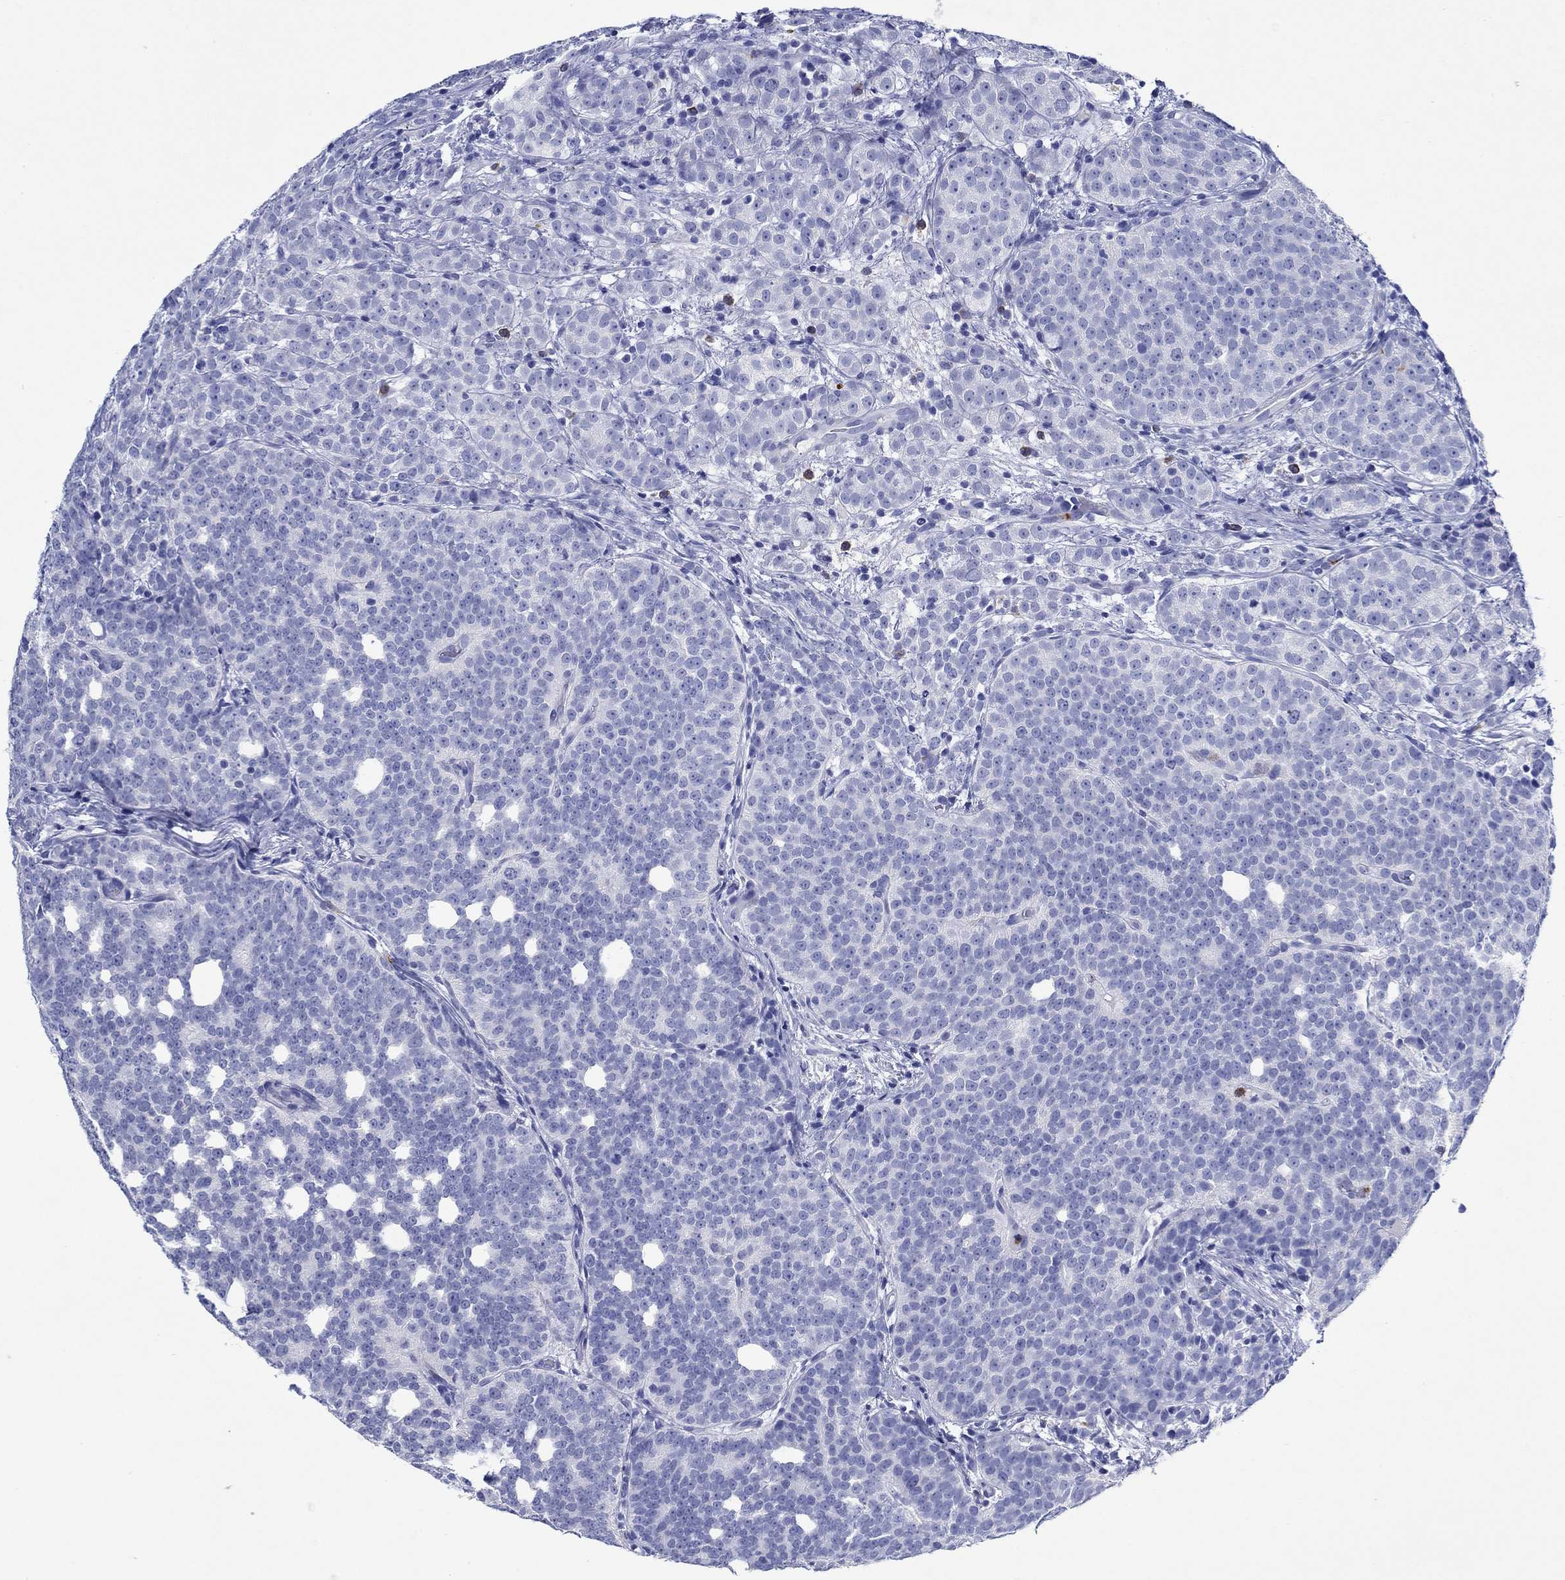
{"staining": {"intensity": "negative", "quantity": "none", "location": "none"}, "tissue": "prostate cancer", "cell_type": "Tumor cells", "image_type": "cancer", "snomed": [{"axis": "morphology", "description": "Adenocarcinoma, High grade"}, {"axis": "topography", "description": "Prostate"}], "caption": "The image demonstrates no significant positivity in tumor cells of adenocarcinoma (high-grade) (prostate).", "gene": "EPX", "patient": {"sex": "male", "age": 53}}